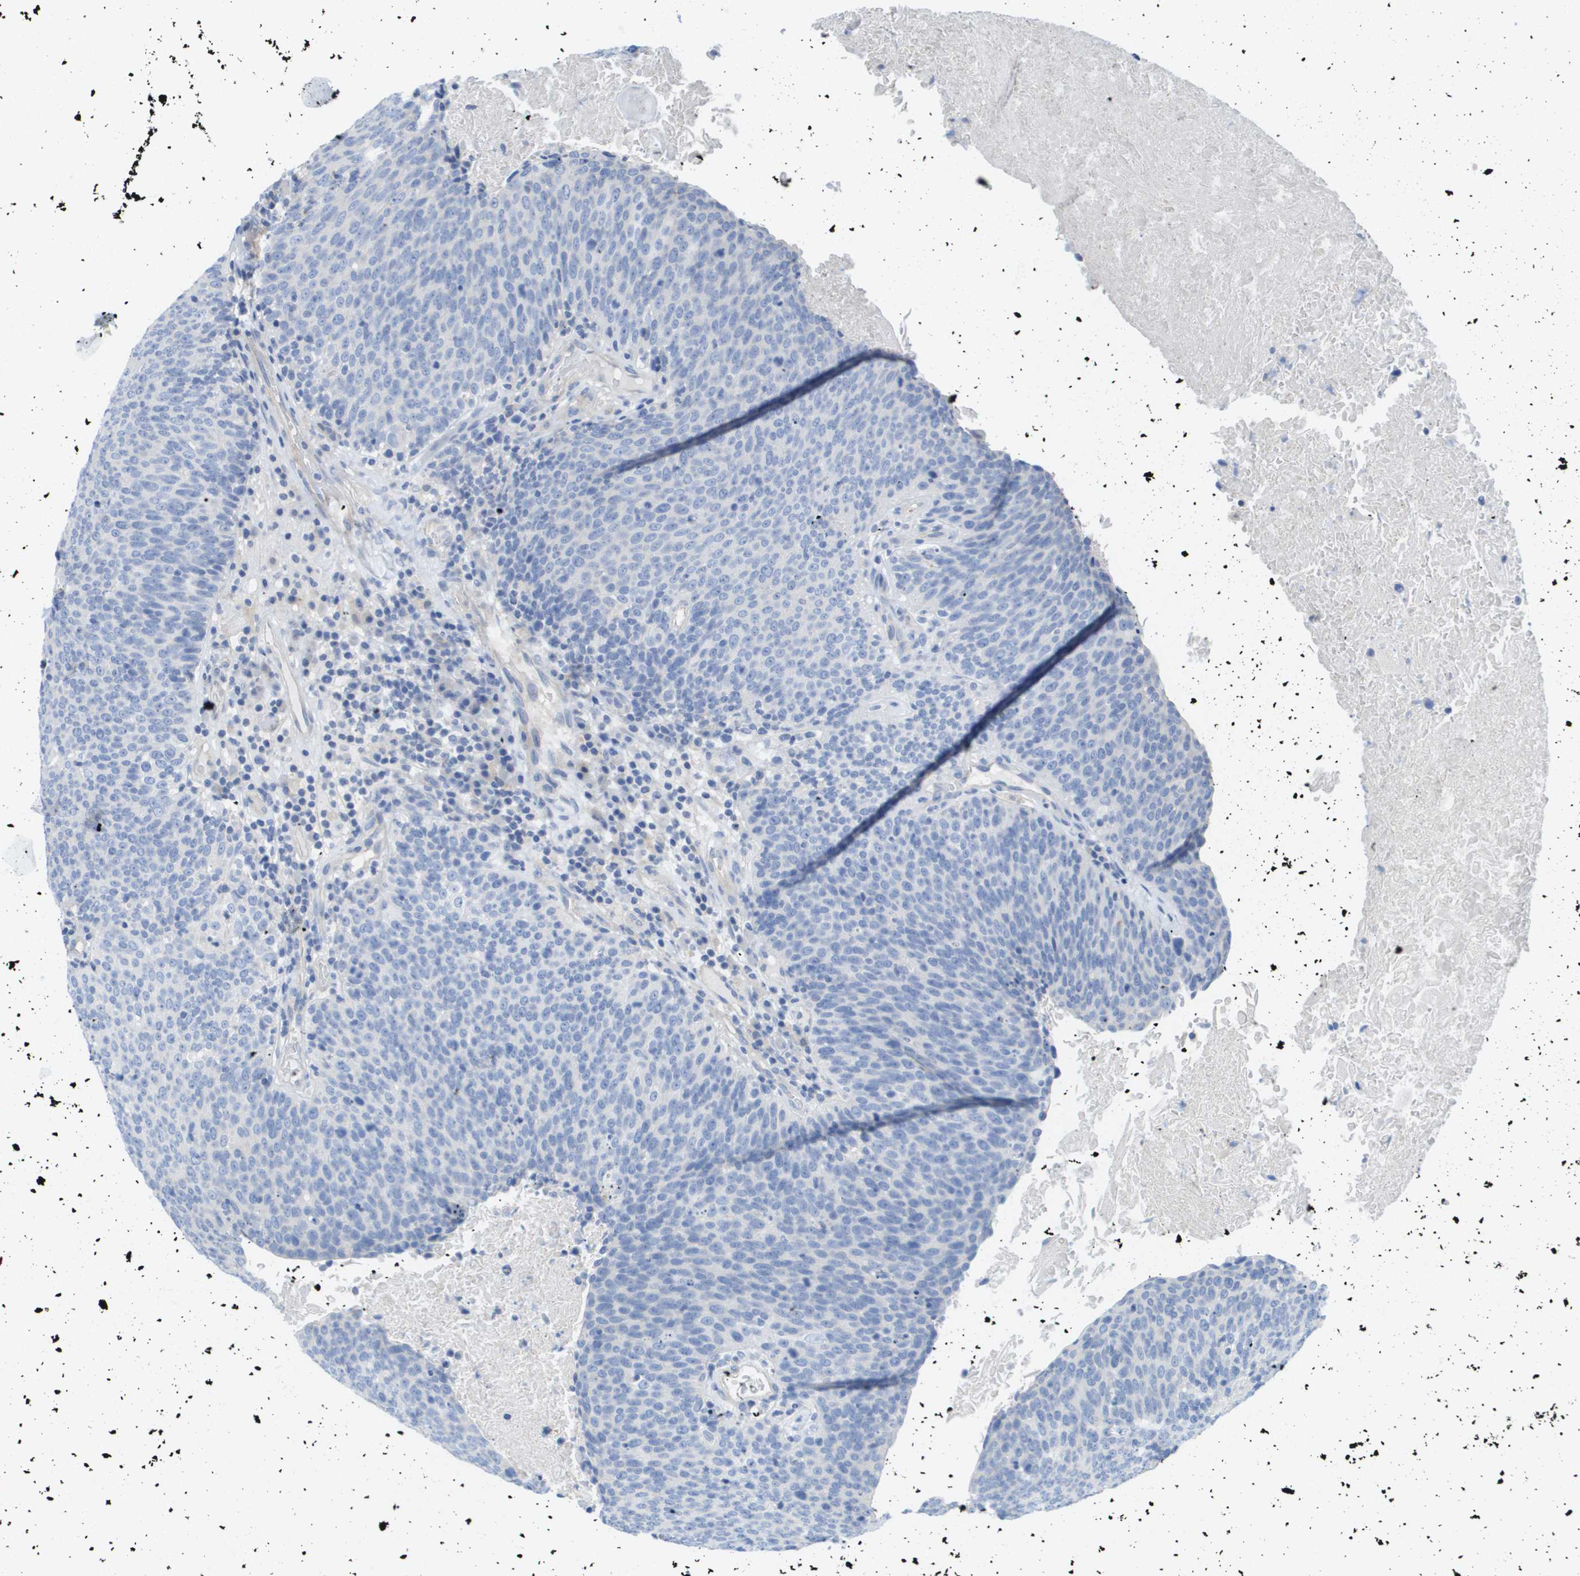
{"staining": {"intensity": "negative", "quantity": "none", "location": "none"}, "tissue": "head and neck cancer", "cell_type": "Tumor cells", "image_type": "cancer", "snomed": [{"axis": "morphology", "description": "Squamous cell carcinoma, NOS"}, {"axis": "morphology", "description": "Squamous cell carcinoma, metastatic, NOS"}, {"axis": "topography", "description": "Lymph node"}, {"axis": "topography", "description": "Head-Neck"}], "caption": "A micrograph of human metastatic squamous cell carcinoma (head and neck) is negative for staining in tumor cells.", "gene": "MYL3", "patient": {"sex": "male", "age": 62}}